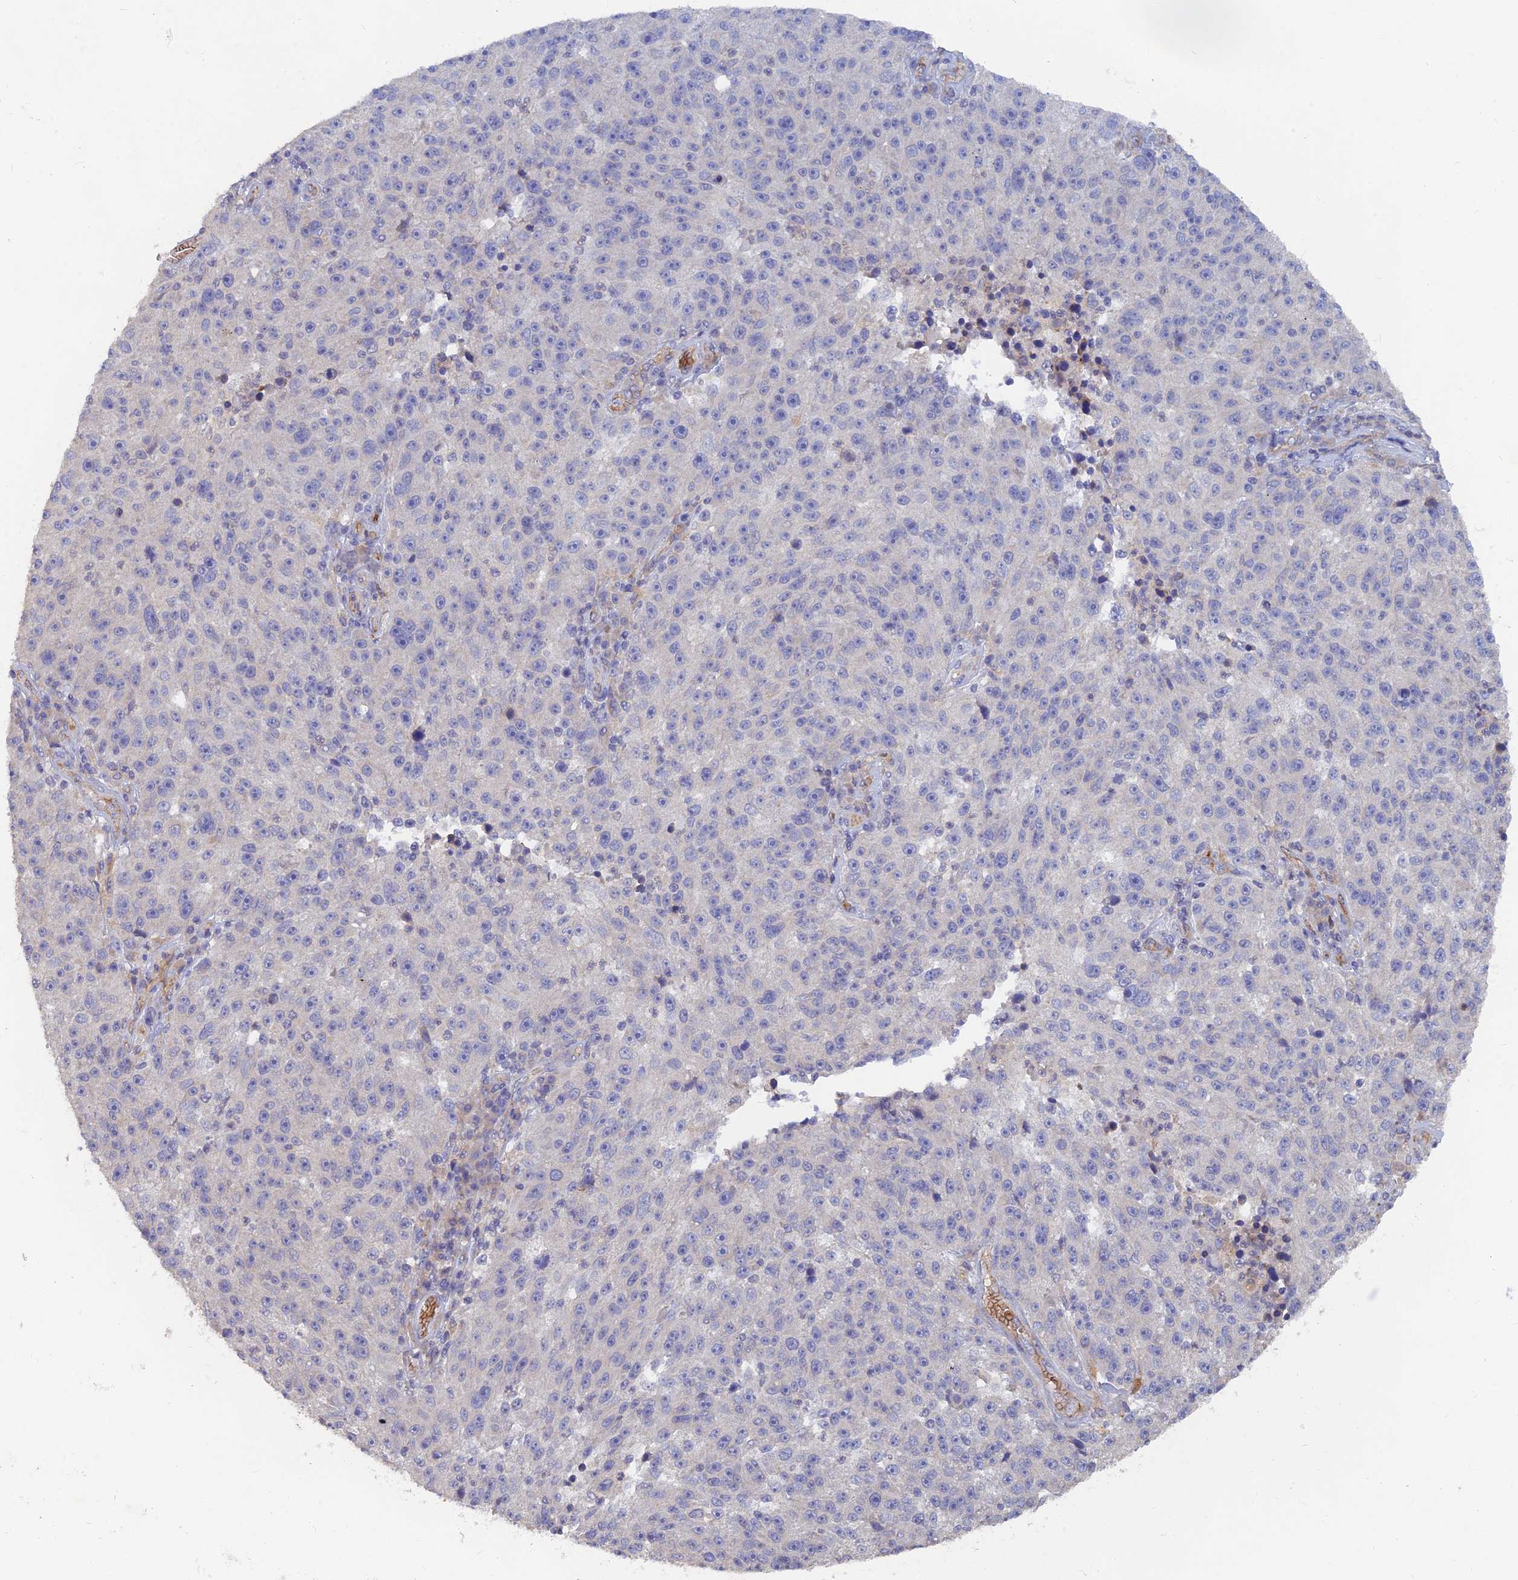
{"staining": {"intensity": "negative", "quantity": "none", "location": "none"}, "tissue": "melanoma", "cell_type": "Tumor cells", "image_type": "cancer", "snomed": [{"axis": "morphology", "description": "Malignant melanoma, NOS"}, {"axis": "topography", "description": "Skin"}], "caption": "Malignant melanoma stained for a protein using immunohistochemistry exhibits no positivity tumor cells.", "gene": "ARRDC1", "patient": {"sex": "male", "age": 53}}